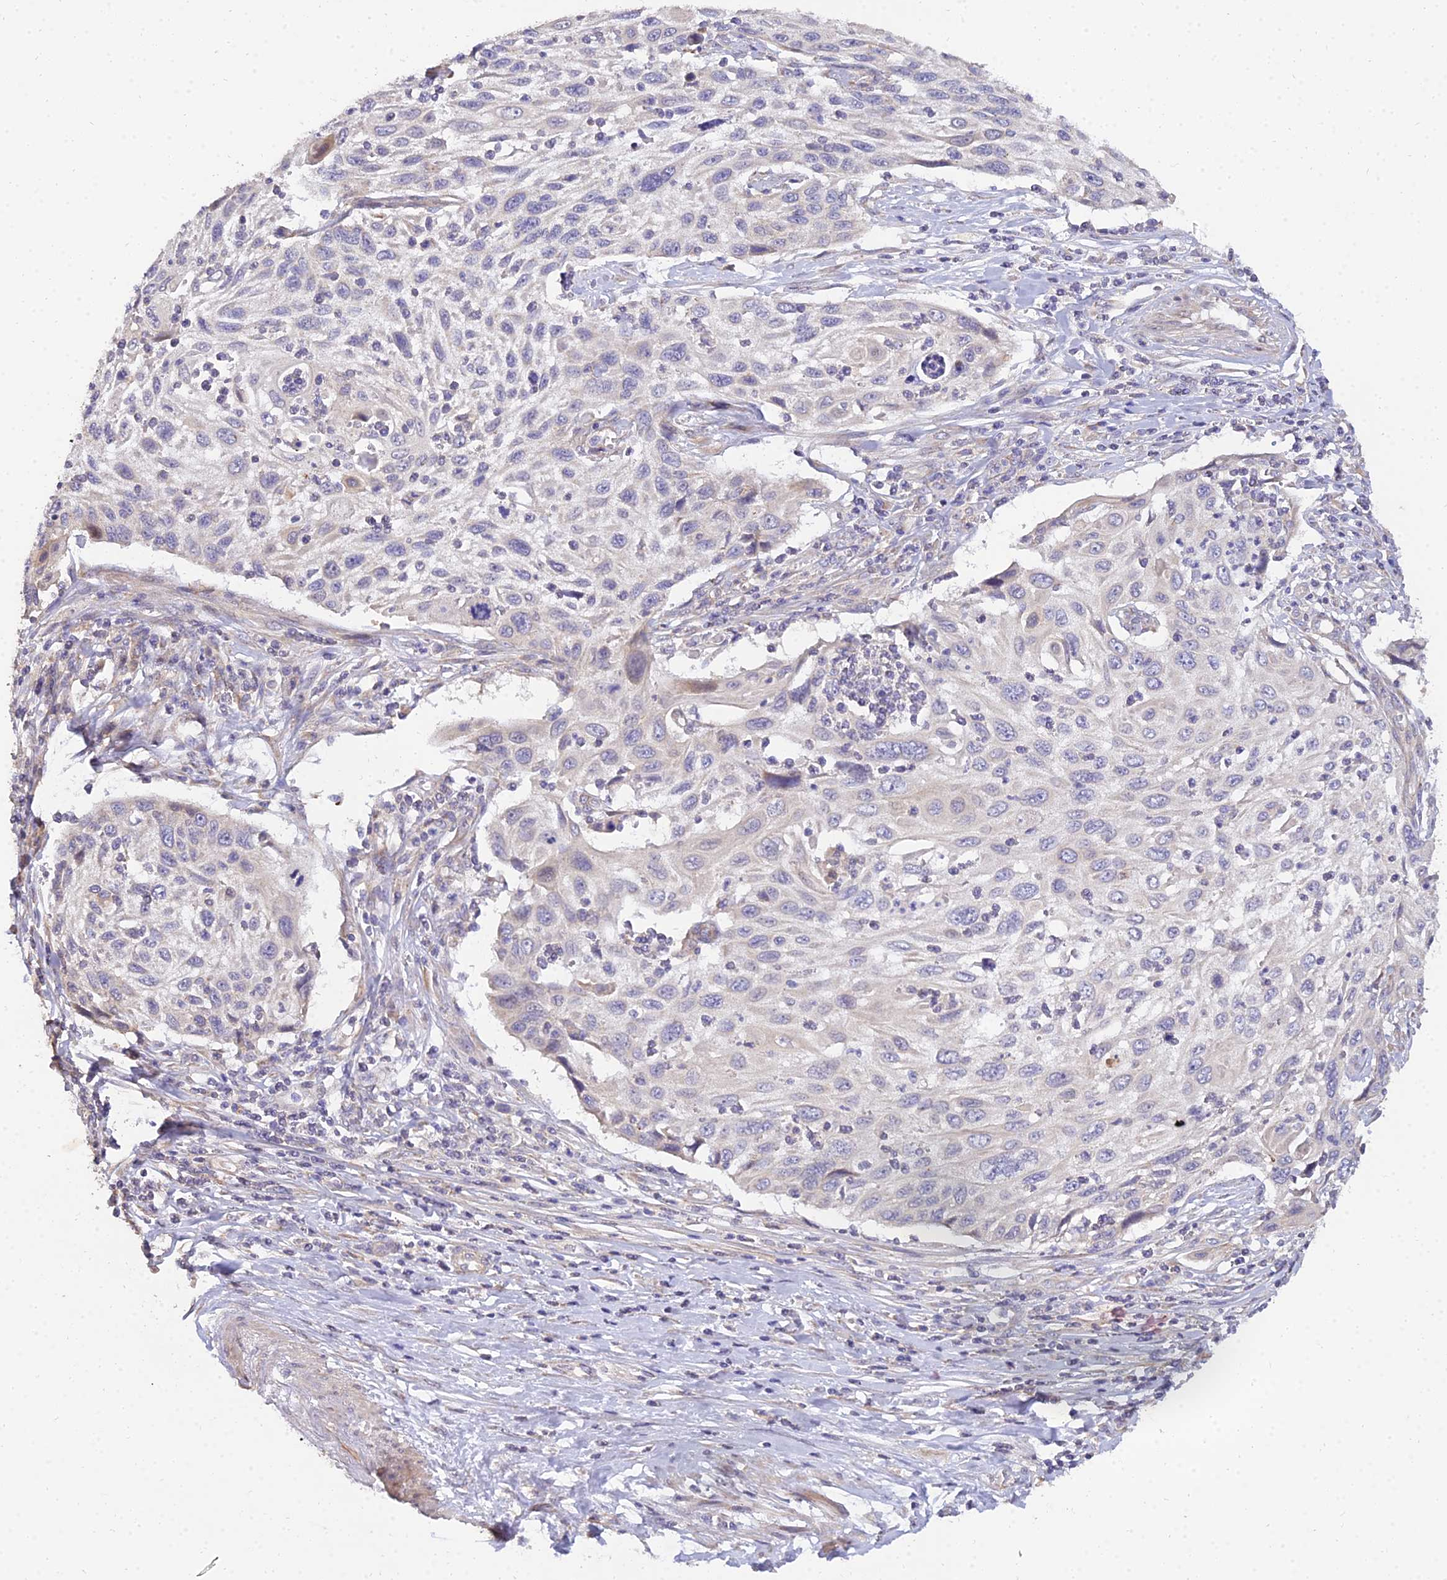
{"staining": {"intensity": "negative", "quantity": "none", "location": "none"}, "tissue": "cervical cancer", "cell_type": "Tumor cells", "image_type": "cancer", "snomed": [{"axis": "morphology", "description": "Squamous cell carcinoma, NOS"}, {"axis": "topography", "description": "Cervix"}], "caption": "Immunohistochemistry of human cervical squamous cell carcinoma demonstrates no positivity in tumor cells.", "gene": "ARL8B", "patient": {"sex": "female", "age": 70}}